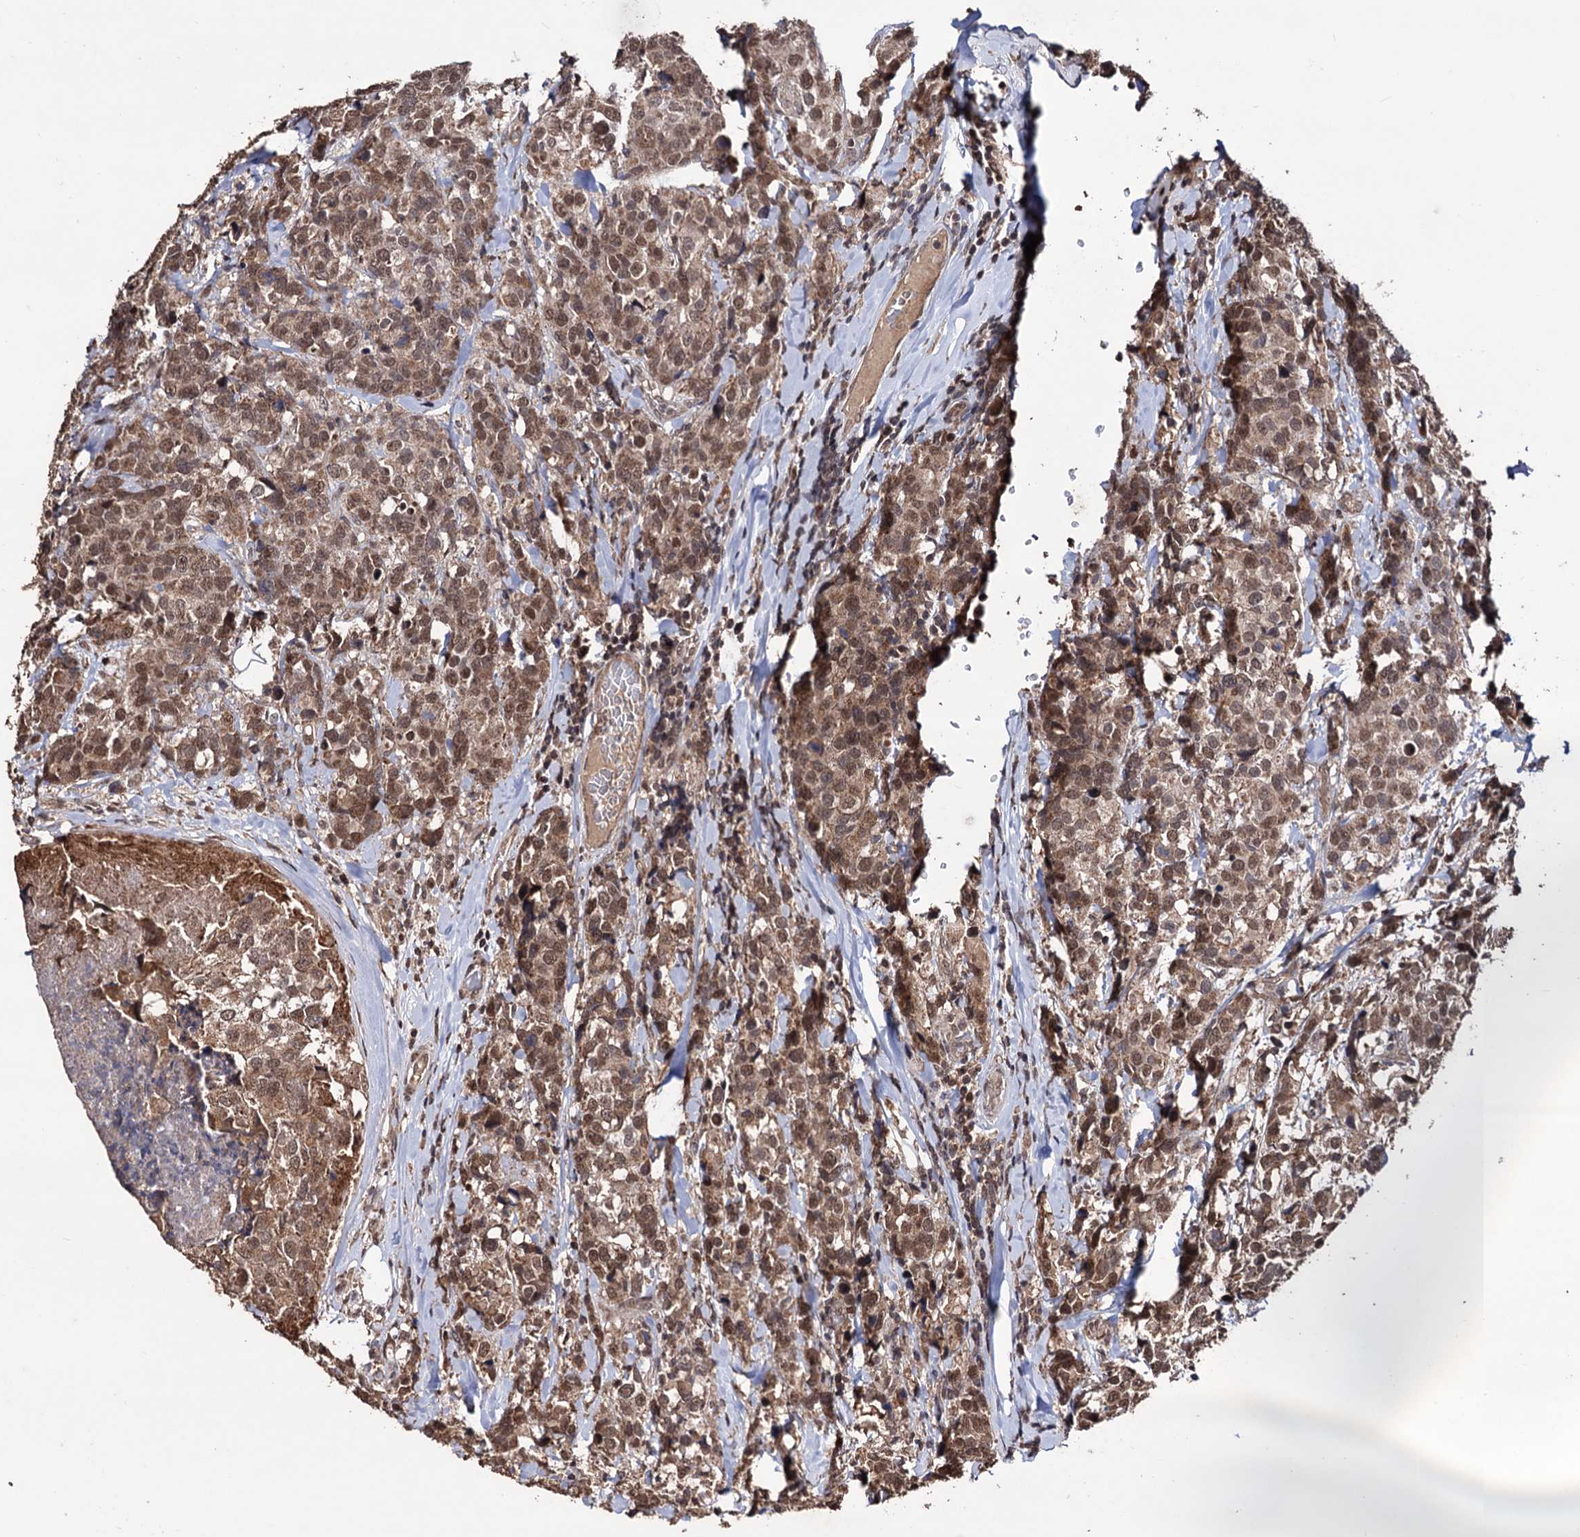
{"staining": {"intensity": "moderate", "quantity": ">75%", "location": "cytoplasmic/membranous,nuclear"}, "tissue": "breast cancer", "cell_type": "Tumor cells", "image_type": "cancer", "snomed": [{"axis": "morphology", "description": "Lobular carcinoma"}, {"axis": "topography", "description": "Breast"}], "caption": "Protein staining by IHC displays moderate cytoplasmic/membranous and nuclear positivity in about >75% of tumor cells in lobular carcinoma (breast). The staining is performed using DAB brown chromogen to label protein expression. The nuclei are counter-stained blue using hematoxylin.", "gene": "KLF5", "patient": {"sex": "female", "age": 59}}